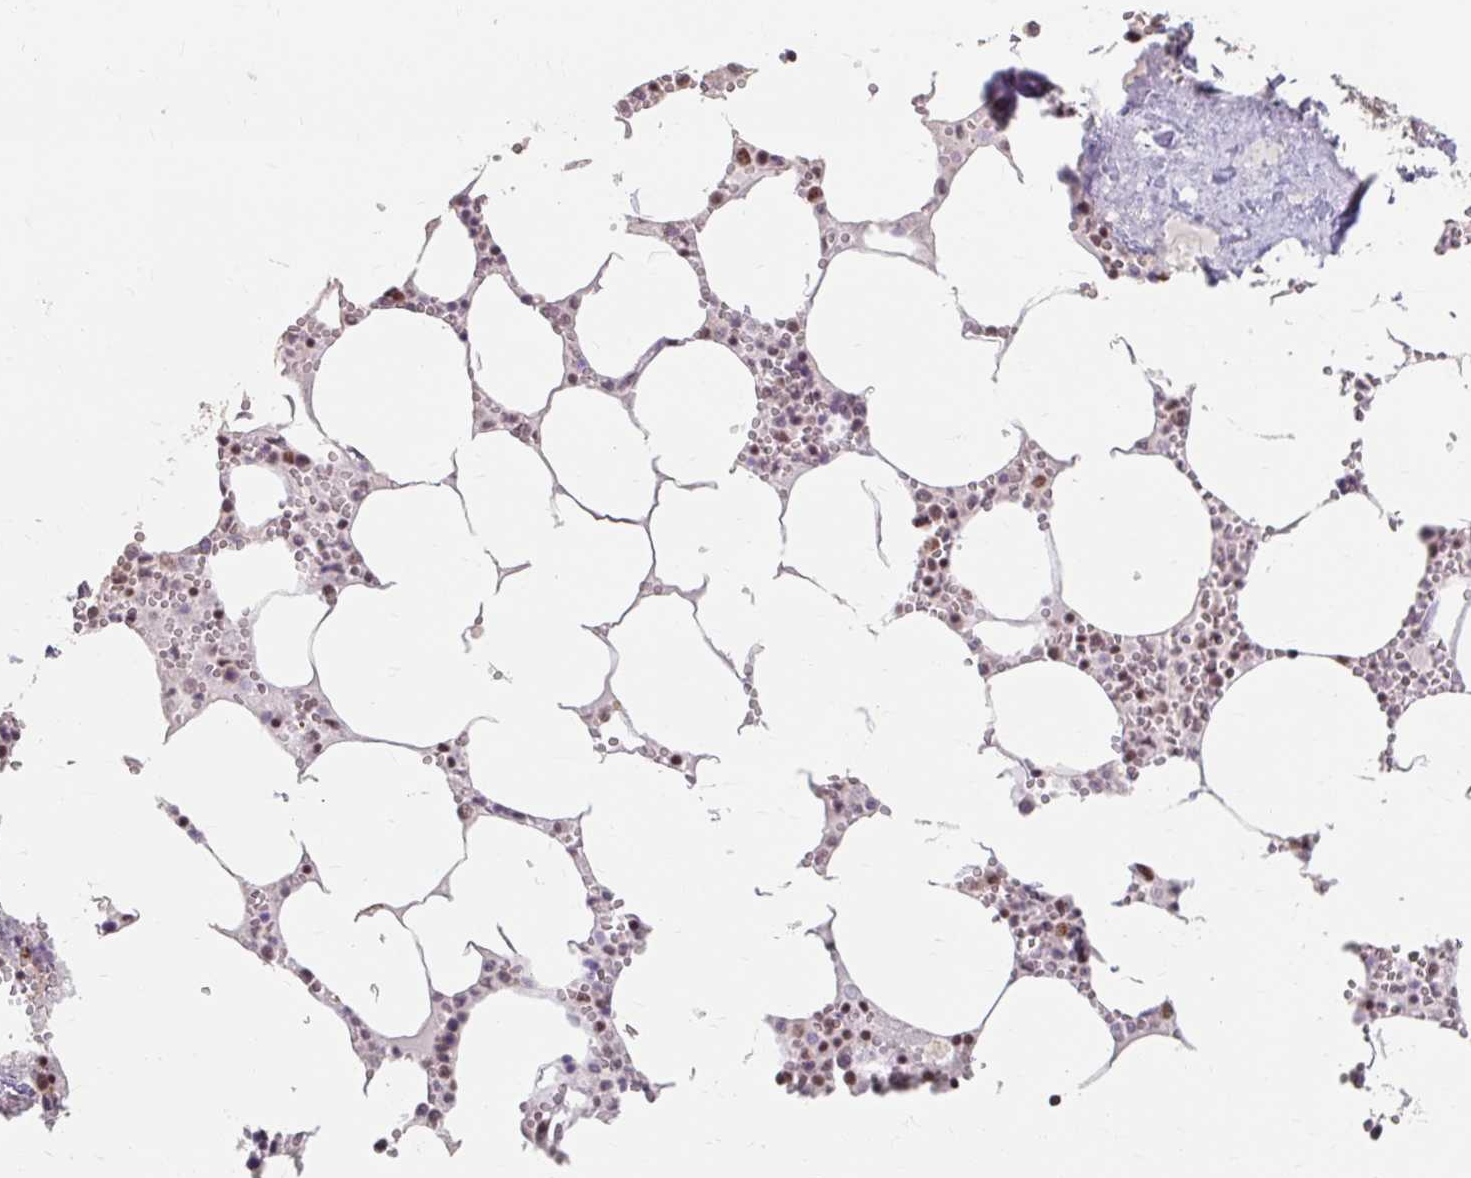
{"staining": {"intensity": "moderate", "quantity": ">75%", "location": "nuclear"}, "tissue": "bone marrow", "cell_type": "Hematopoietic cells", "image_type": "normal", "snomed": [{"axis": "morphology", "description": "Normal tissue, NOS"}, {"axis": "topography", "description": "Bone marrow"}], "caption": "Immunohistochemistry (IHC) (DAB (3,3'-diaminobenzidine)) staining of normal human bone marrow shows moderate nuclear protein staining in about >75% of hematopoietic cells.", "gene": "SRSF10", "patient": {"sex": "male", "age": 54}}